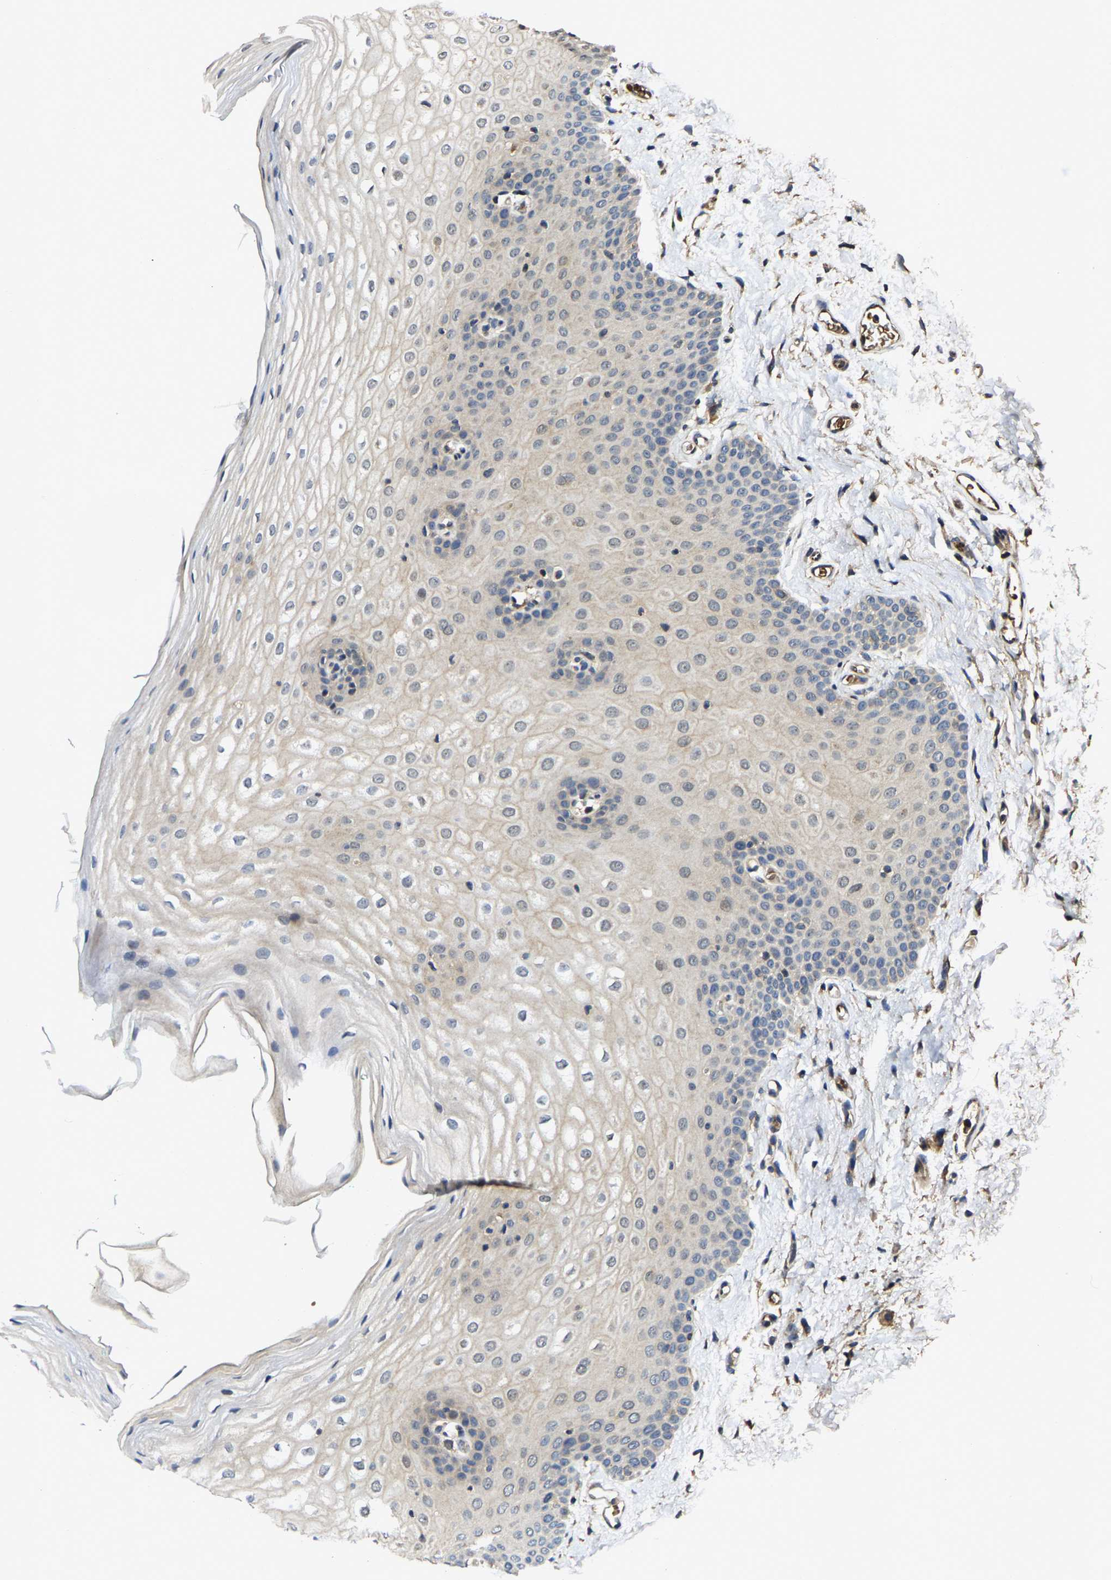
{"staining": {"intensity": "weak", "quantity": "<25%", "location": "cytoplasmic/membranous"}, "tissue": "oral mucosa", "cell_type": "Squamous epithelial cells", "image_type": "normal", "snomed": [{"axis": "morphology", "description": "Normal tissue, NOS"}, {"axis": "topography", "description": "Skin"}, {"axis": "topography", "description": "Oral tissue"}], "caption": "Benign oral mucosa was stained to show a protein in brown. There is no significant staining in squamous epithelial cells. The staining was performed using DAB (3,3'-diaminobenzidine) to visualize the protein expression in brown, while the nuclei were stained in blue with hematoxylin (Magnification: 20x).", "gene": "AGBL3", "patient": {"sex": "male", "age": 84}}